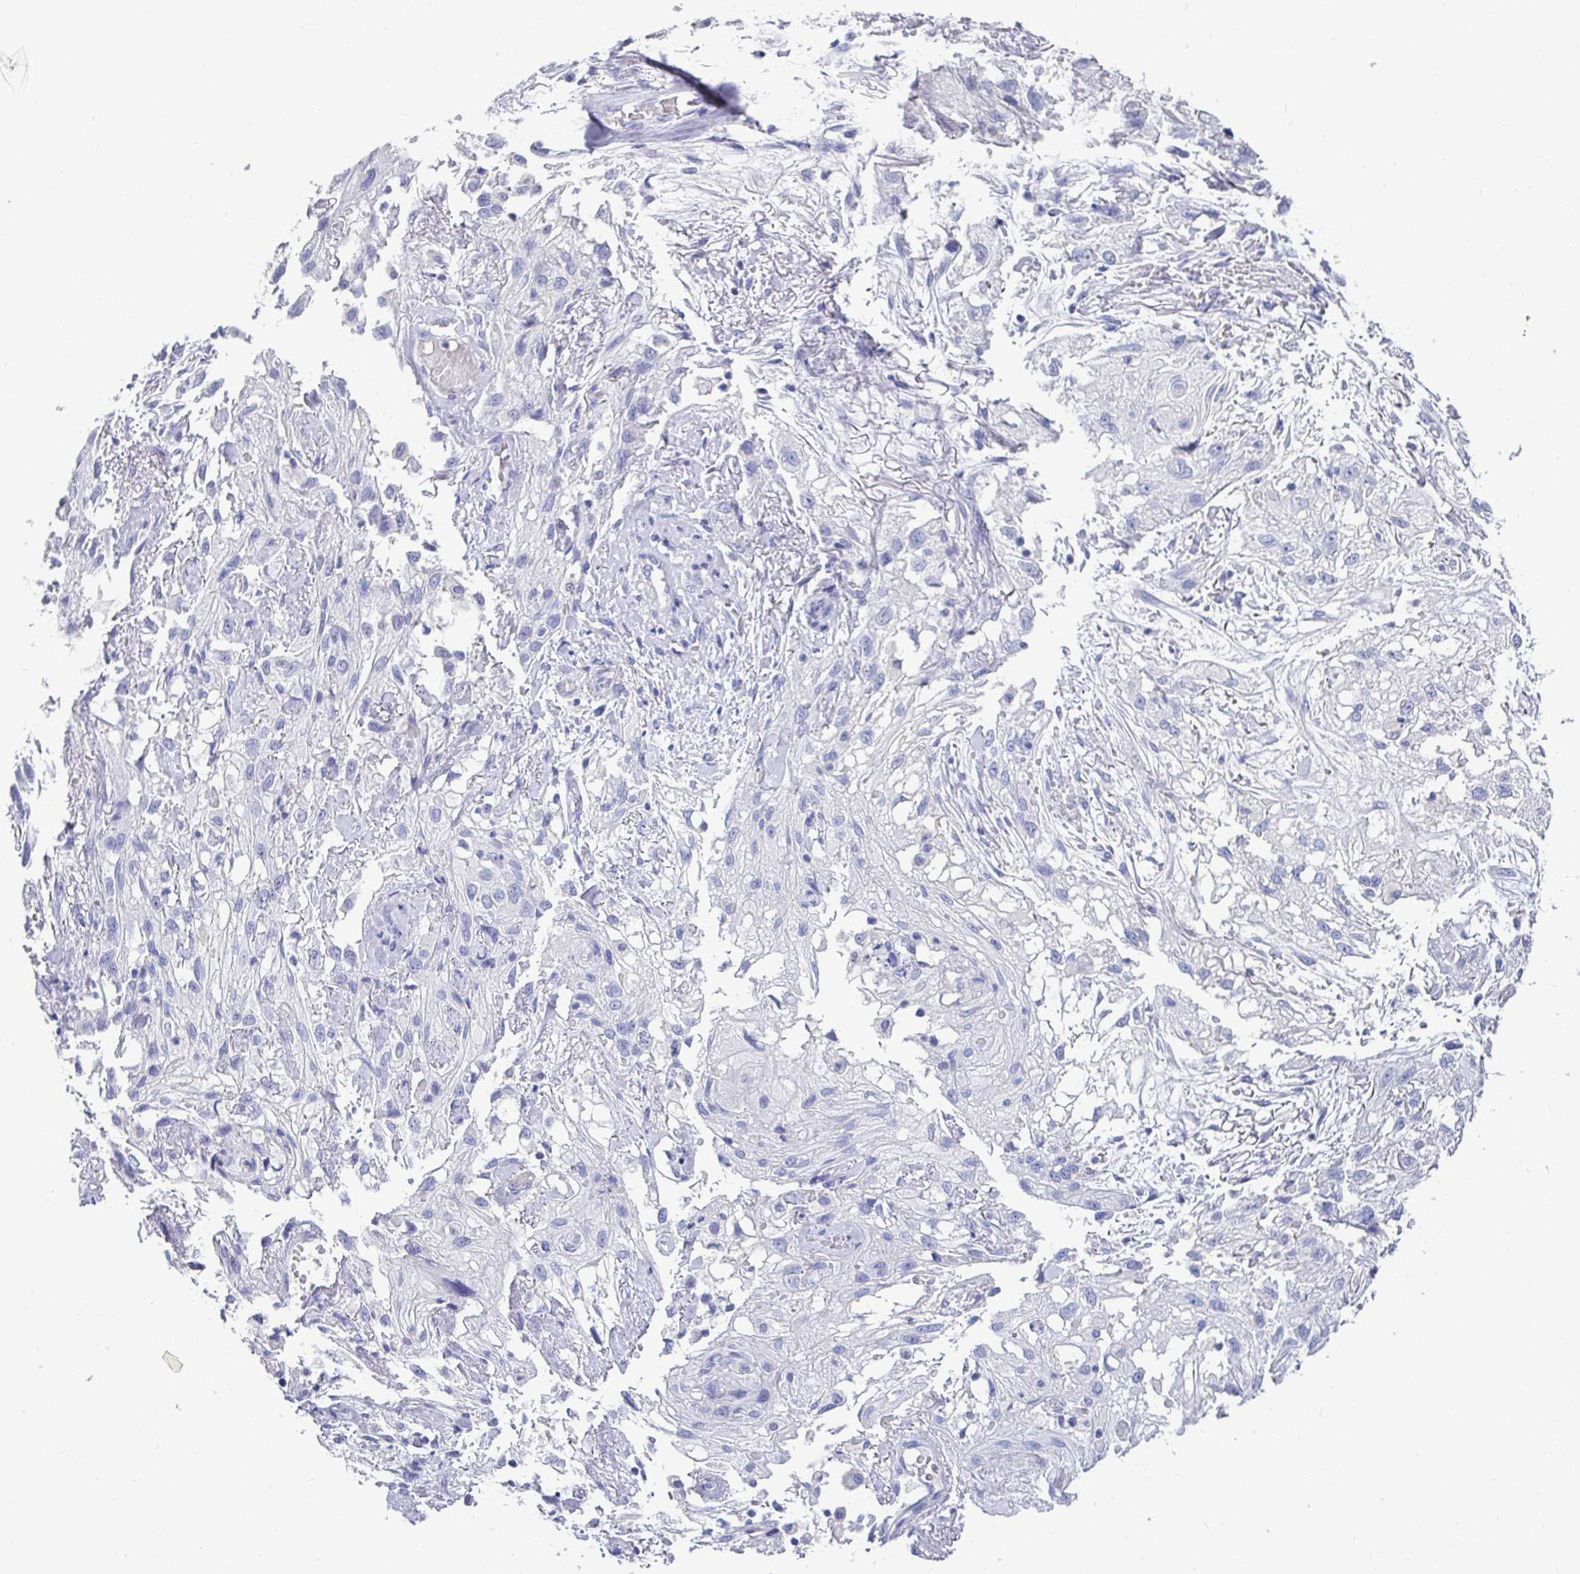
{"staining": {"intensity": "negative", "quantity": "none", "location": "none"}, "tissue": "skin cancer", "cell_type": "Tumor cells", "image_type": "cancer", "snomed": [{"axis": "morphology", "description": "Squamous cell carcinoma, NOS"}, {"axis": "topography", "description": "Skin"}, {"axis": "topography", "description": "Vulva"}], "caption": "This is a image of IHC staining of skin cancer (squamous cell carcinoma), which shows no expression in tumor cells. (IHC, brightfield microscopy, high magnification).", "gene": "TMEM241", "patient": {"sex": "female", "age": 86}}